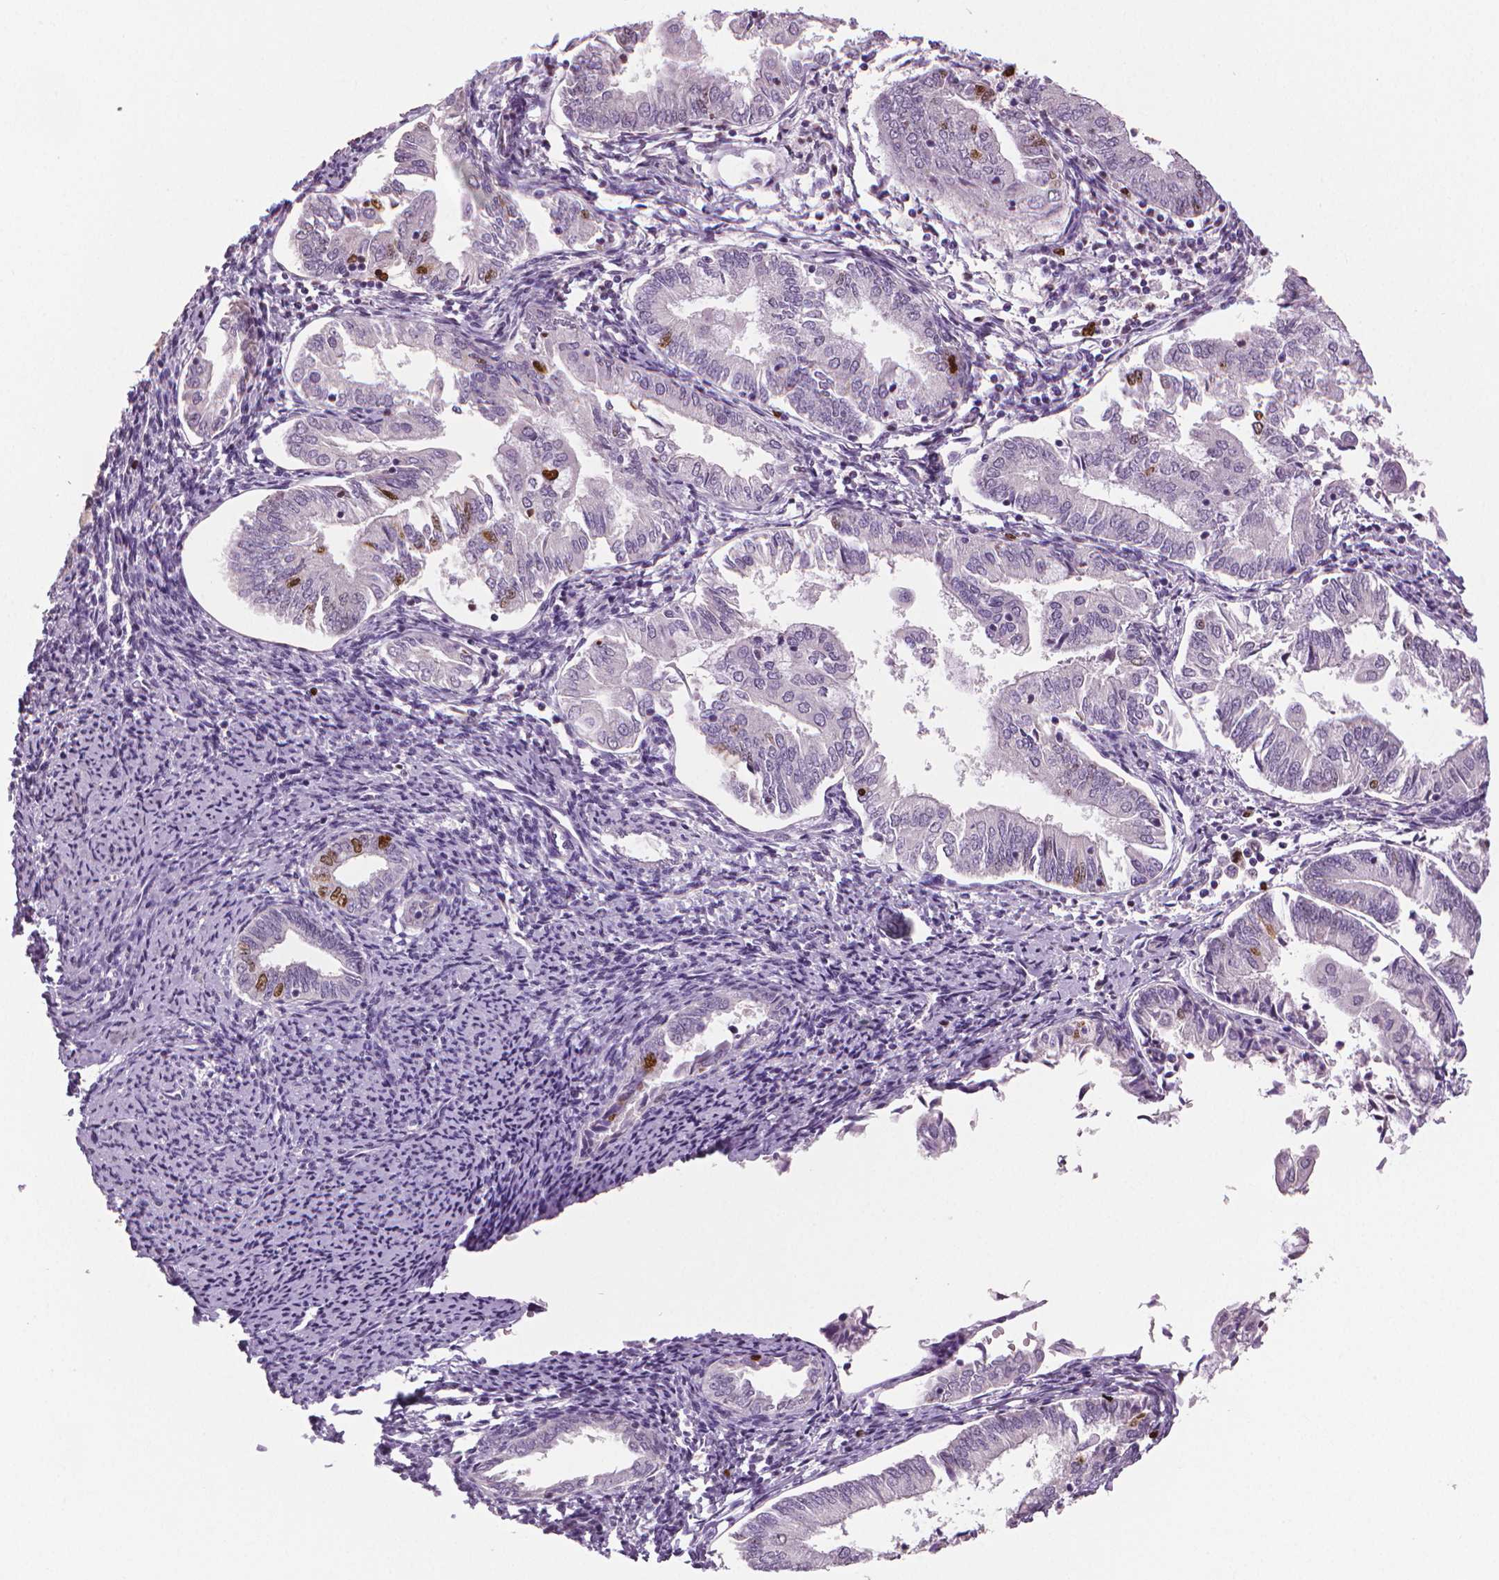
{"staining": {"intensity": "moderate", "quantity": "<25%", "location": "nuclear"}, "tissue": "endometrial cancer", "cell_type": "Tumor cells", "image_type": "cancer", "snomed": [{"axis": "morphology", "description": "Adenocarcinoma, NOS"}, {"axis": "topography", "description": "Endometrium"}], "caption": "Protein staining displays moderate nuclear positivity in about <25% of tumor cells in endometrial adenocarcinoma.", "gene": "MKI67", "patient": {"sex": "female", "age": 55}}